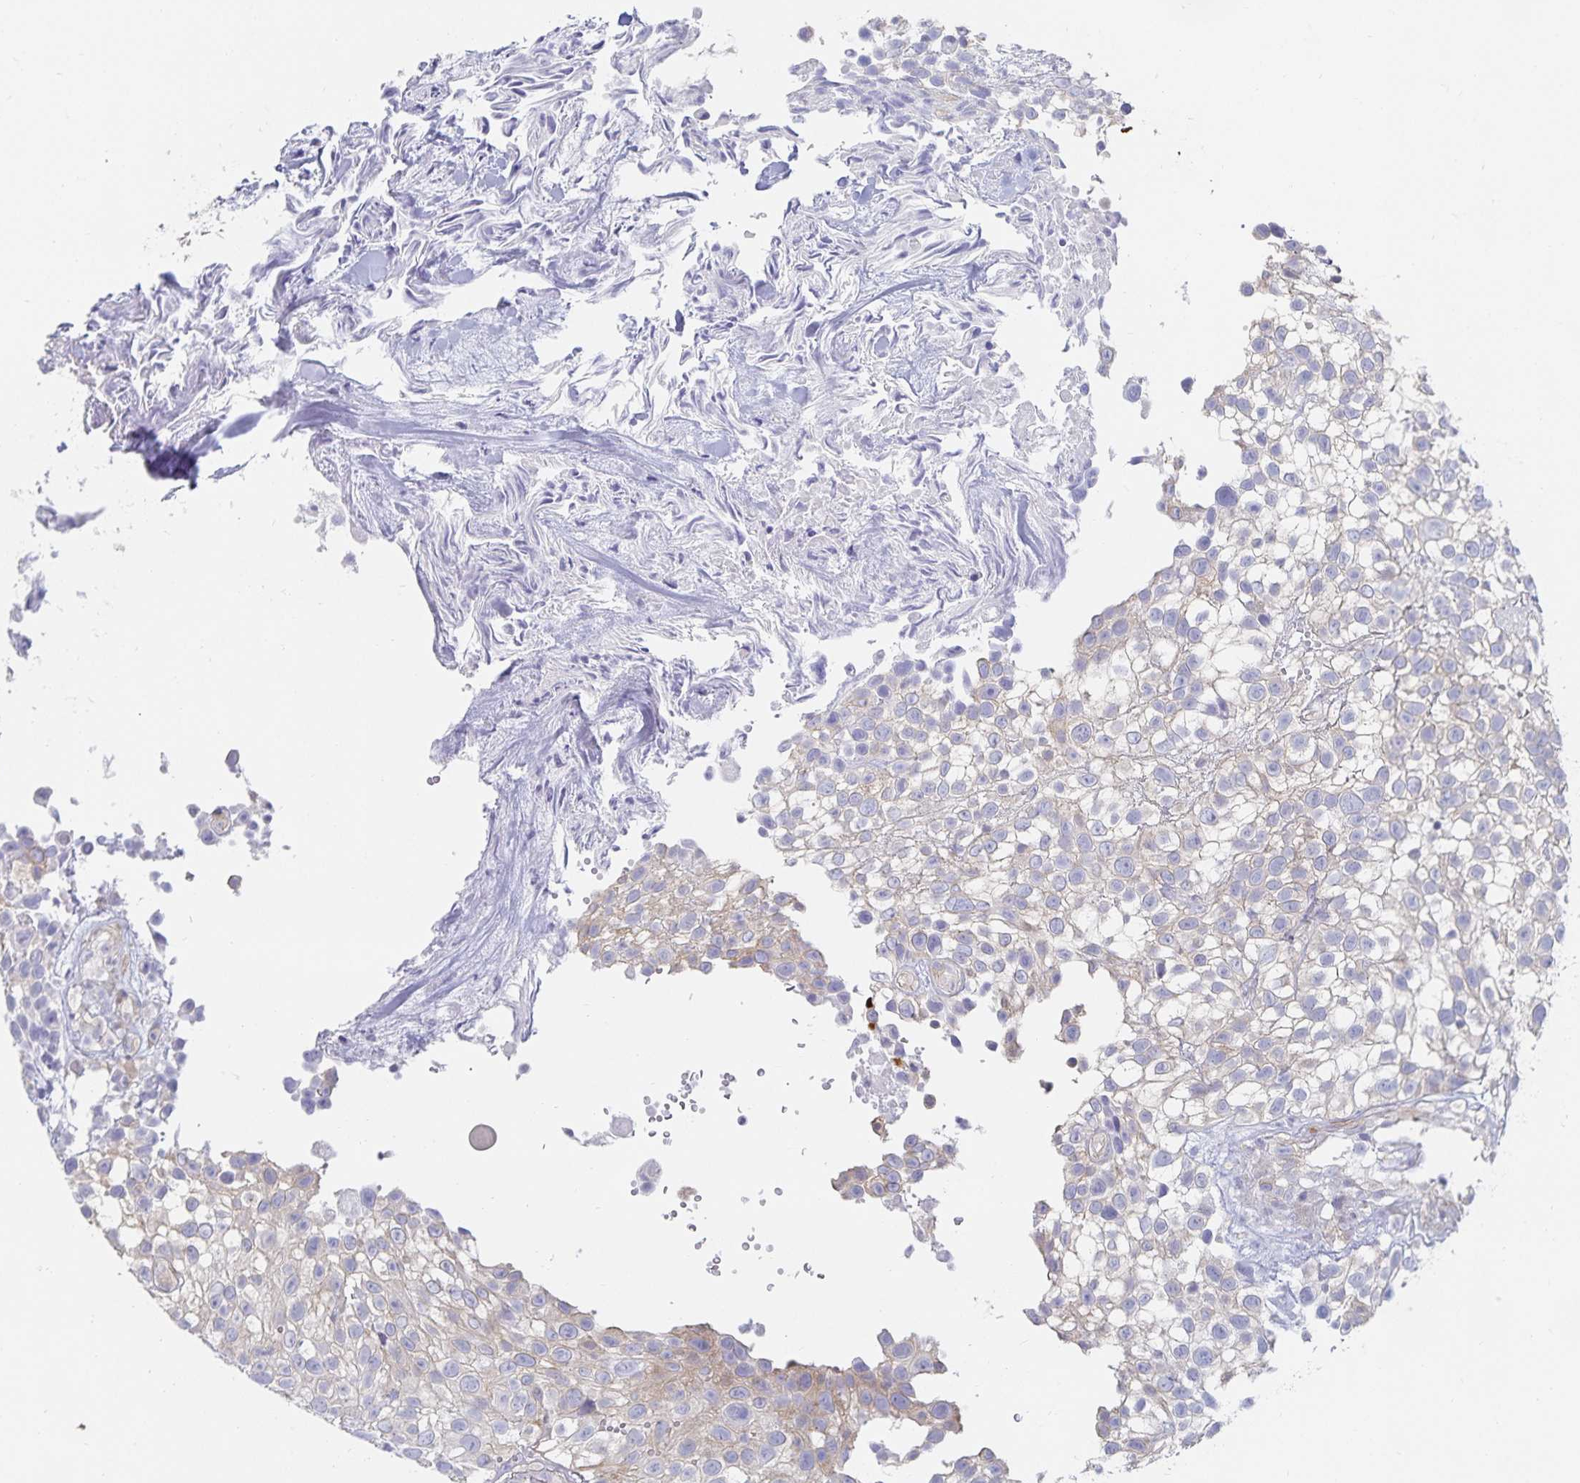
{"staining": {"intensity": "weak", "quantity": "<25%", "location": "cytoplasmic/membranous"}, "tissue": "urothelial cancer", "cell_type": "Tumor cells", "image_type": "cancer", "snomed": [{"axis": "morphology", "description": "Urothelial carcinoma, High grade"}, {"axis": "topography", "description": "Urinary bladder"}], "caption": "DAB immunohistochemical staining of human urothelial cancer demonstrates no significant staining in tumor cells.", "gene": "SFTPA1", "patient": {"sex": "male", "age": 56}}